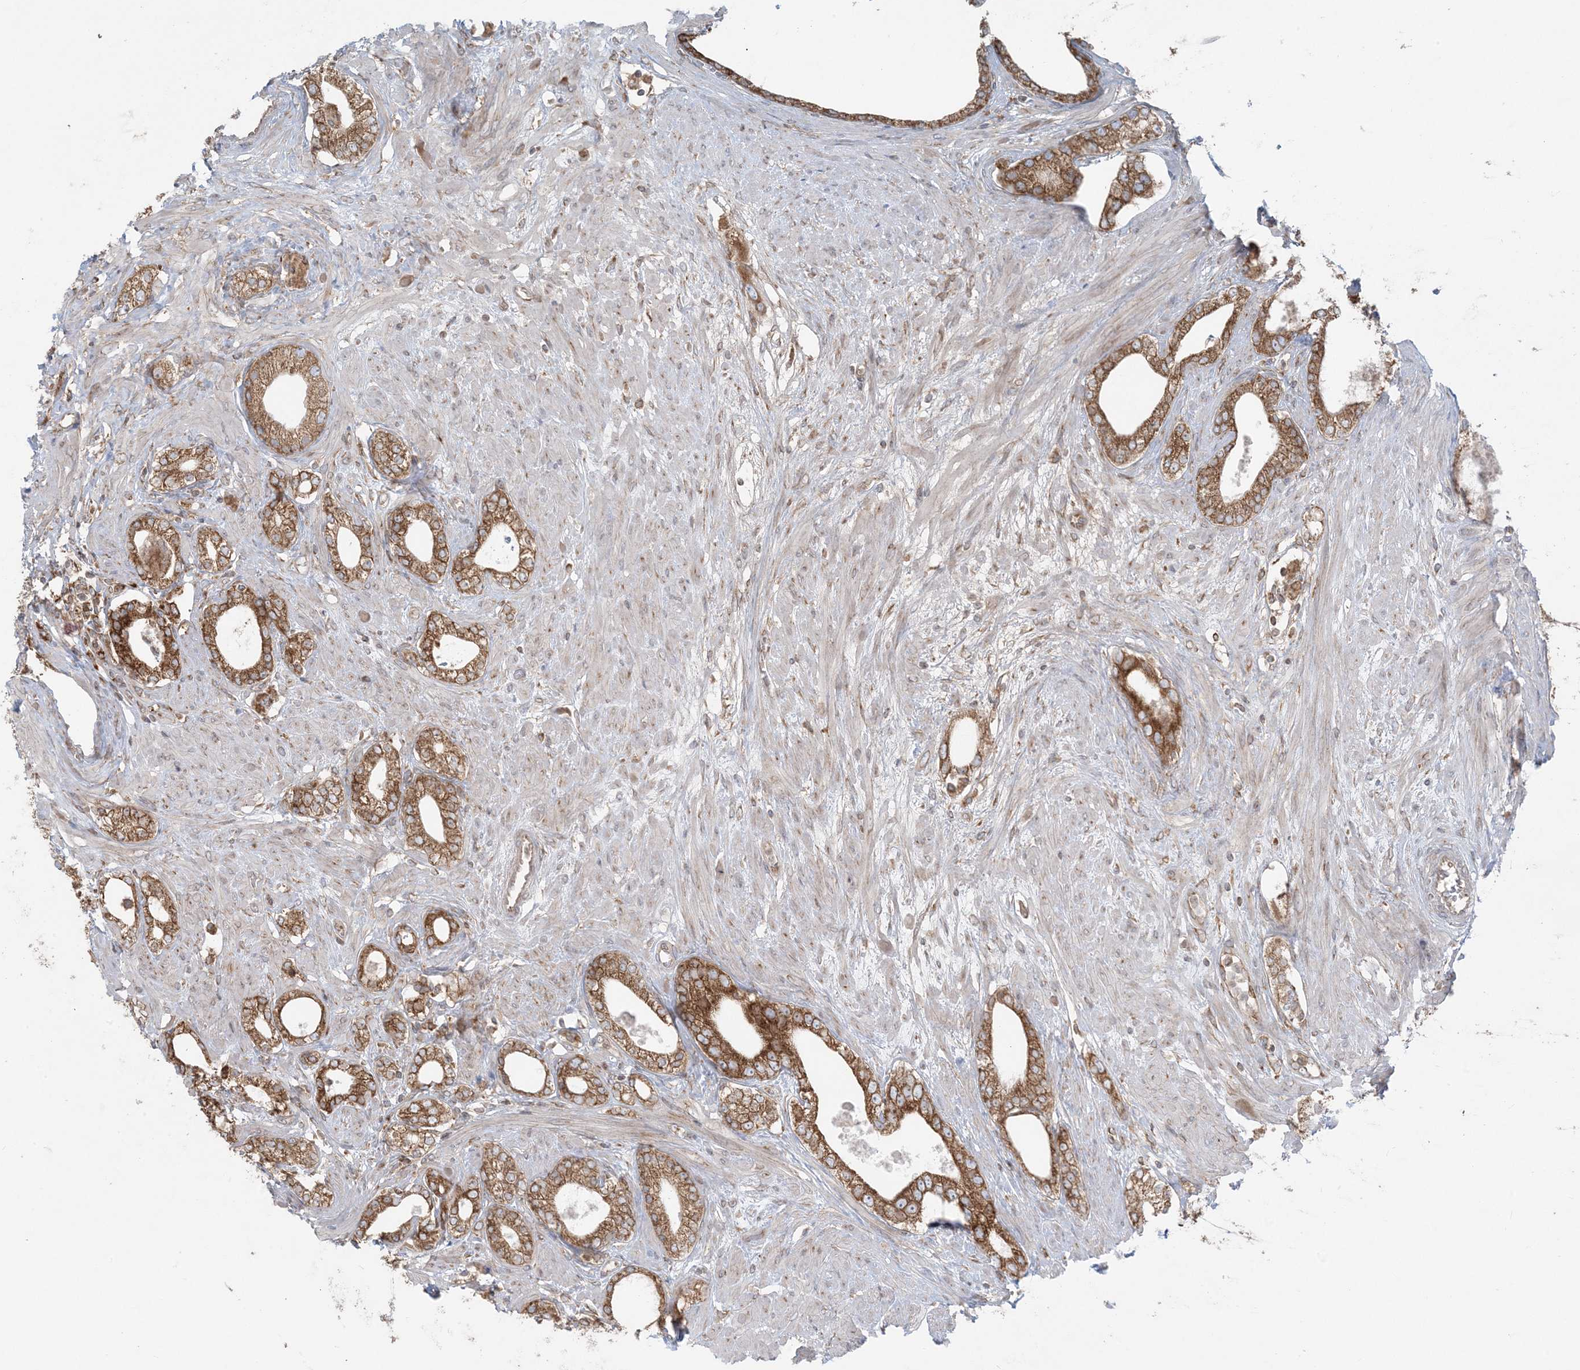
{"staining": {"intensity": "moderate", "quantity": ">75%", "location": "cytoplasmic/membranous"}, "tissue": "prostate cancer", "cell_type": "Tumor cells", "image_type": "cancer", "snomed": [{"axis": "morphology", "description": "Adenocarcinoma, High grade"}, {"axis": "topography", "description": "Prostate"}], "caption": "Protein staining shows moderate cytoplasmic/membranous positivity in approximately >75% of tumor cells in prostate high-grade adenocarcinoma. The staining is performed using DAB brown chromogen to label protein expression. The nuclei are counter-stained blue using hematoxylin.", "gene": "UBXN4", "patient": {"sex": "male", "age": 63}}